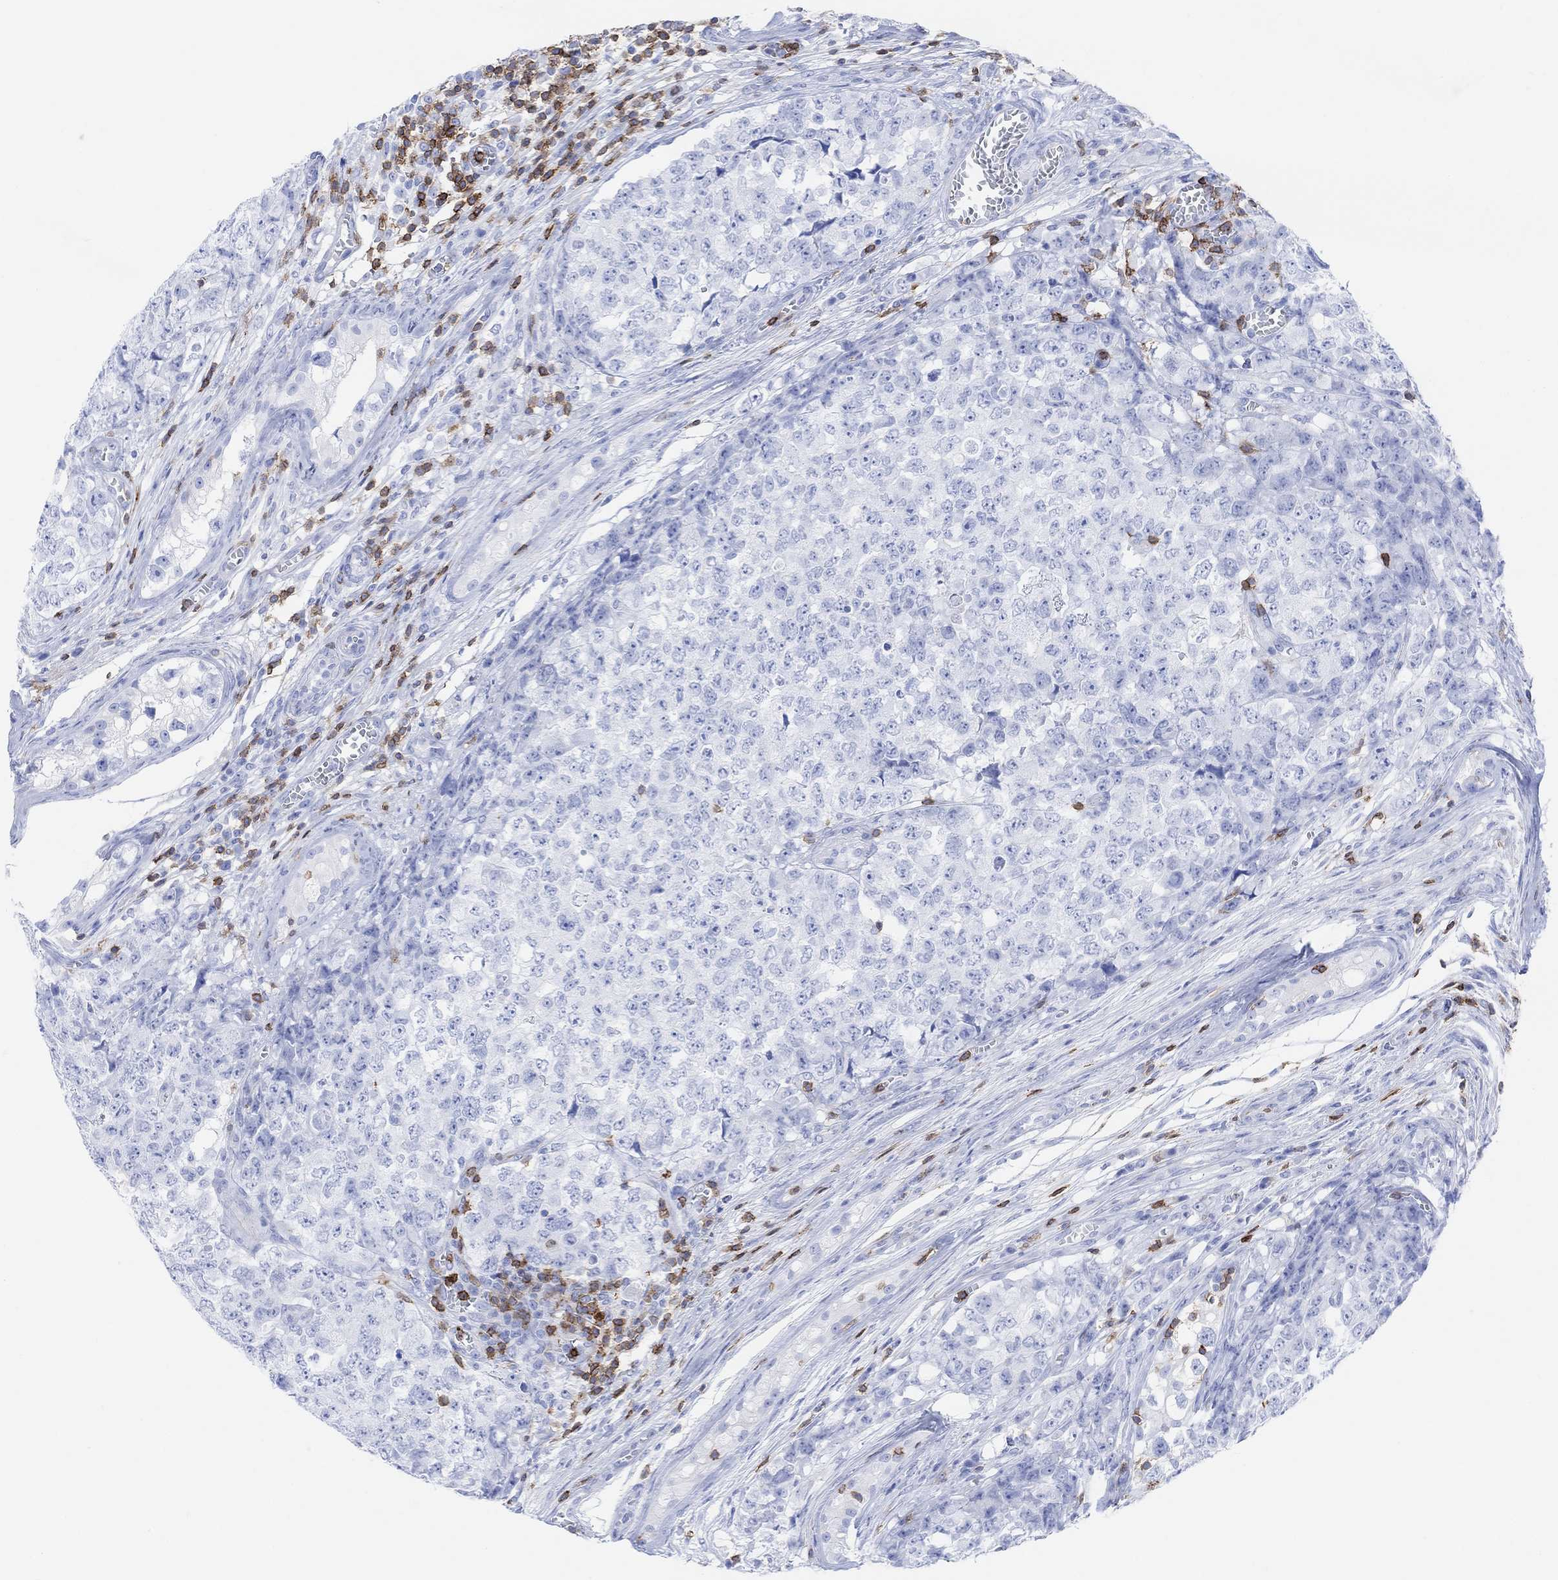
{"staining": {"intensity": "negative", "quantity": "none", "location": "none"}, "tissue": "testis cancer", "cell_type": "Tumor cells", "image_type": "cancer", "snomed": [{"axis": "morphology", "description": "Carcinoma, Embryonal, NOS"}, {"axis": "topography", "description": "Testis"}], "caption": "IHC micrograph of human testis cancer (embryonal carcinoma) stained for a protein (brown), which reveals no positivity in tumor cells.", "gene": "GPR65", "patient": {"sex": "male", "age": 23}}